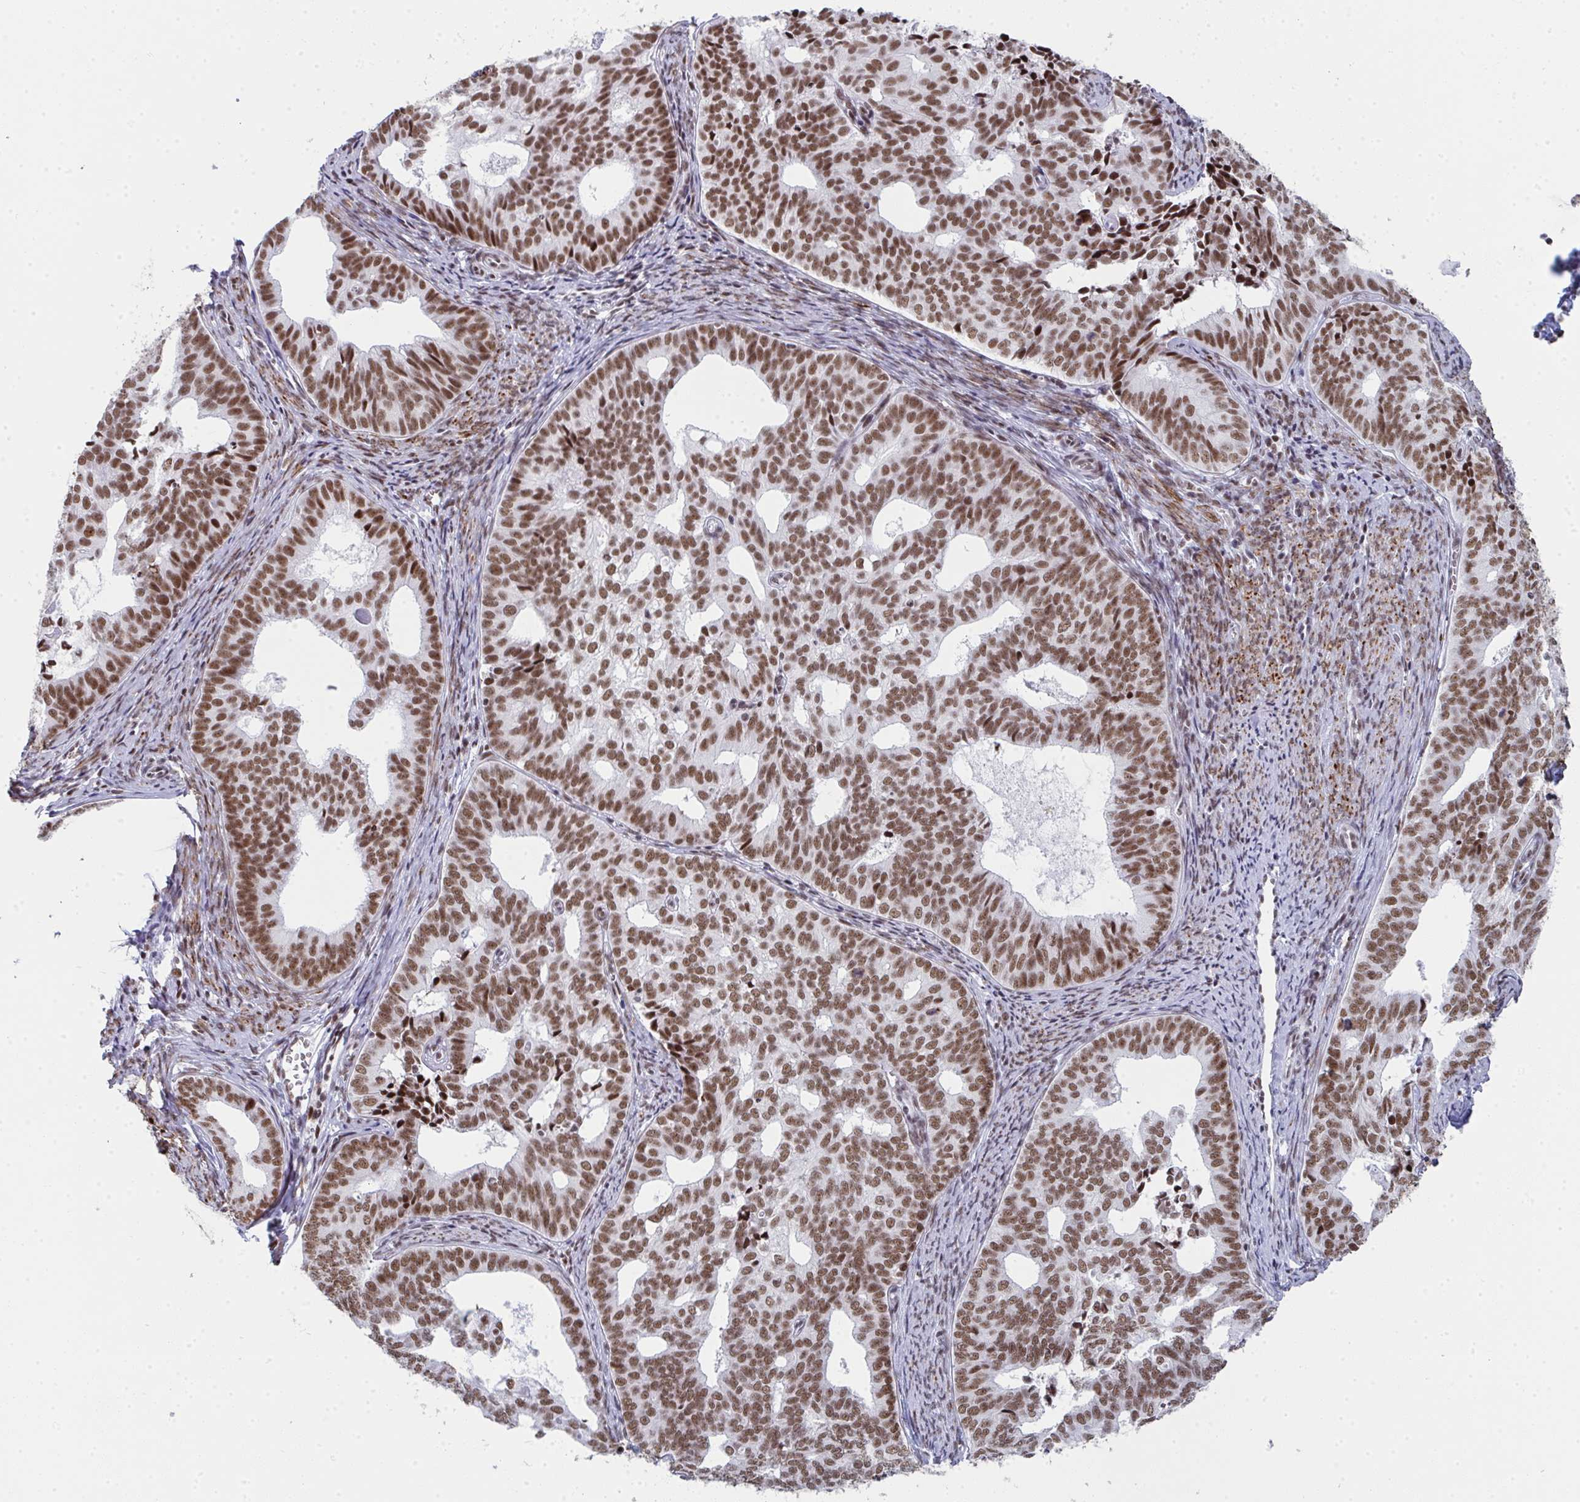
{"staining": {"intensity": "moderate", "quantity": ">75%", "location": "nuclear"}, "tissue": "endometrial cancer", "cell_type": "Tumor cells", "image_type": "cancer", "snomed": [{"axis": "morphology", "description": "Adenocarcinoma, NOS"}, {"axis": "topography", "description": "Endometrium"}], "caption": "Endometrial cancer (adenocarcinoma) was stained to show a protein in brown. There is medium levels of moderate nuclear expression in about >75% of tumor cells.", "gene": "SNRNP70", "patient": {"sex": "female", "age": 75}}